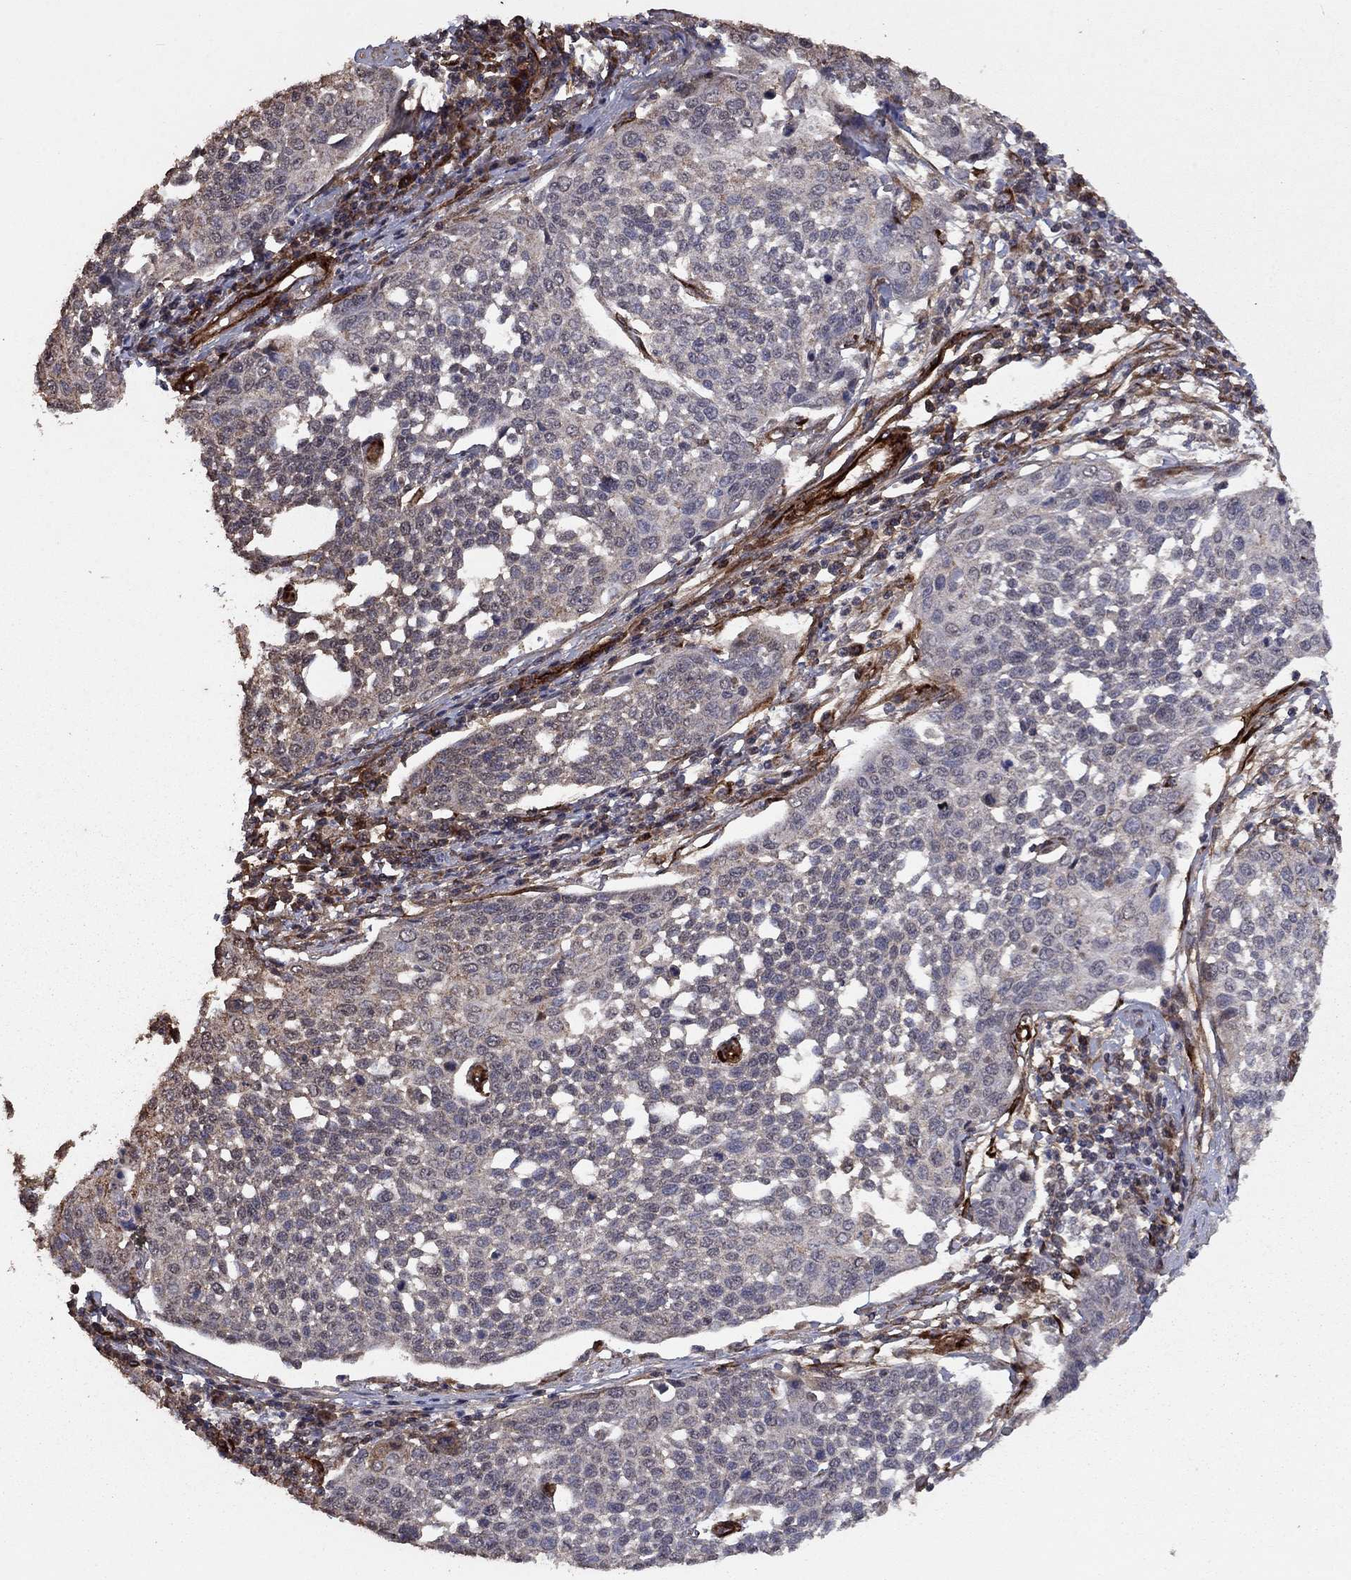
{"staining": {"intensity": "negative", "quantity": "none", "location": "none"}, "tissue": "cervical cancer", "cell_type": "Tumor cells", "image_type": "cancer", "snomed": [{"axis": "morphology", "description": "Squamous cell carcinoma, NOS"}, {"axis": "topography", "description": "Cervix"}], "caption": "This is a image of immunohistochemistry (IHC) staining of cervical cancer (squamous cell carcinoma), which shows no staining in tumor cells.", "gene": "COL18A1", "patient": {"sex": "female", "age": 34}}